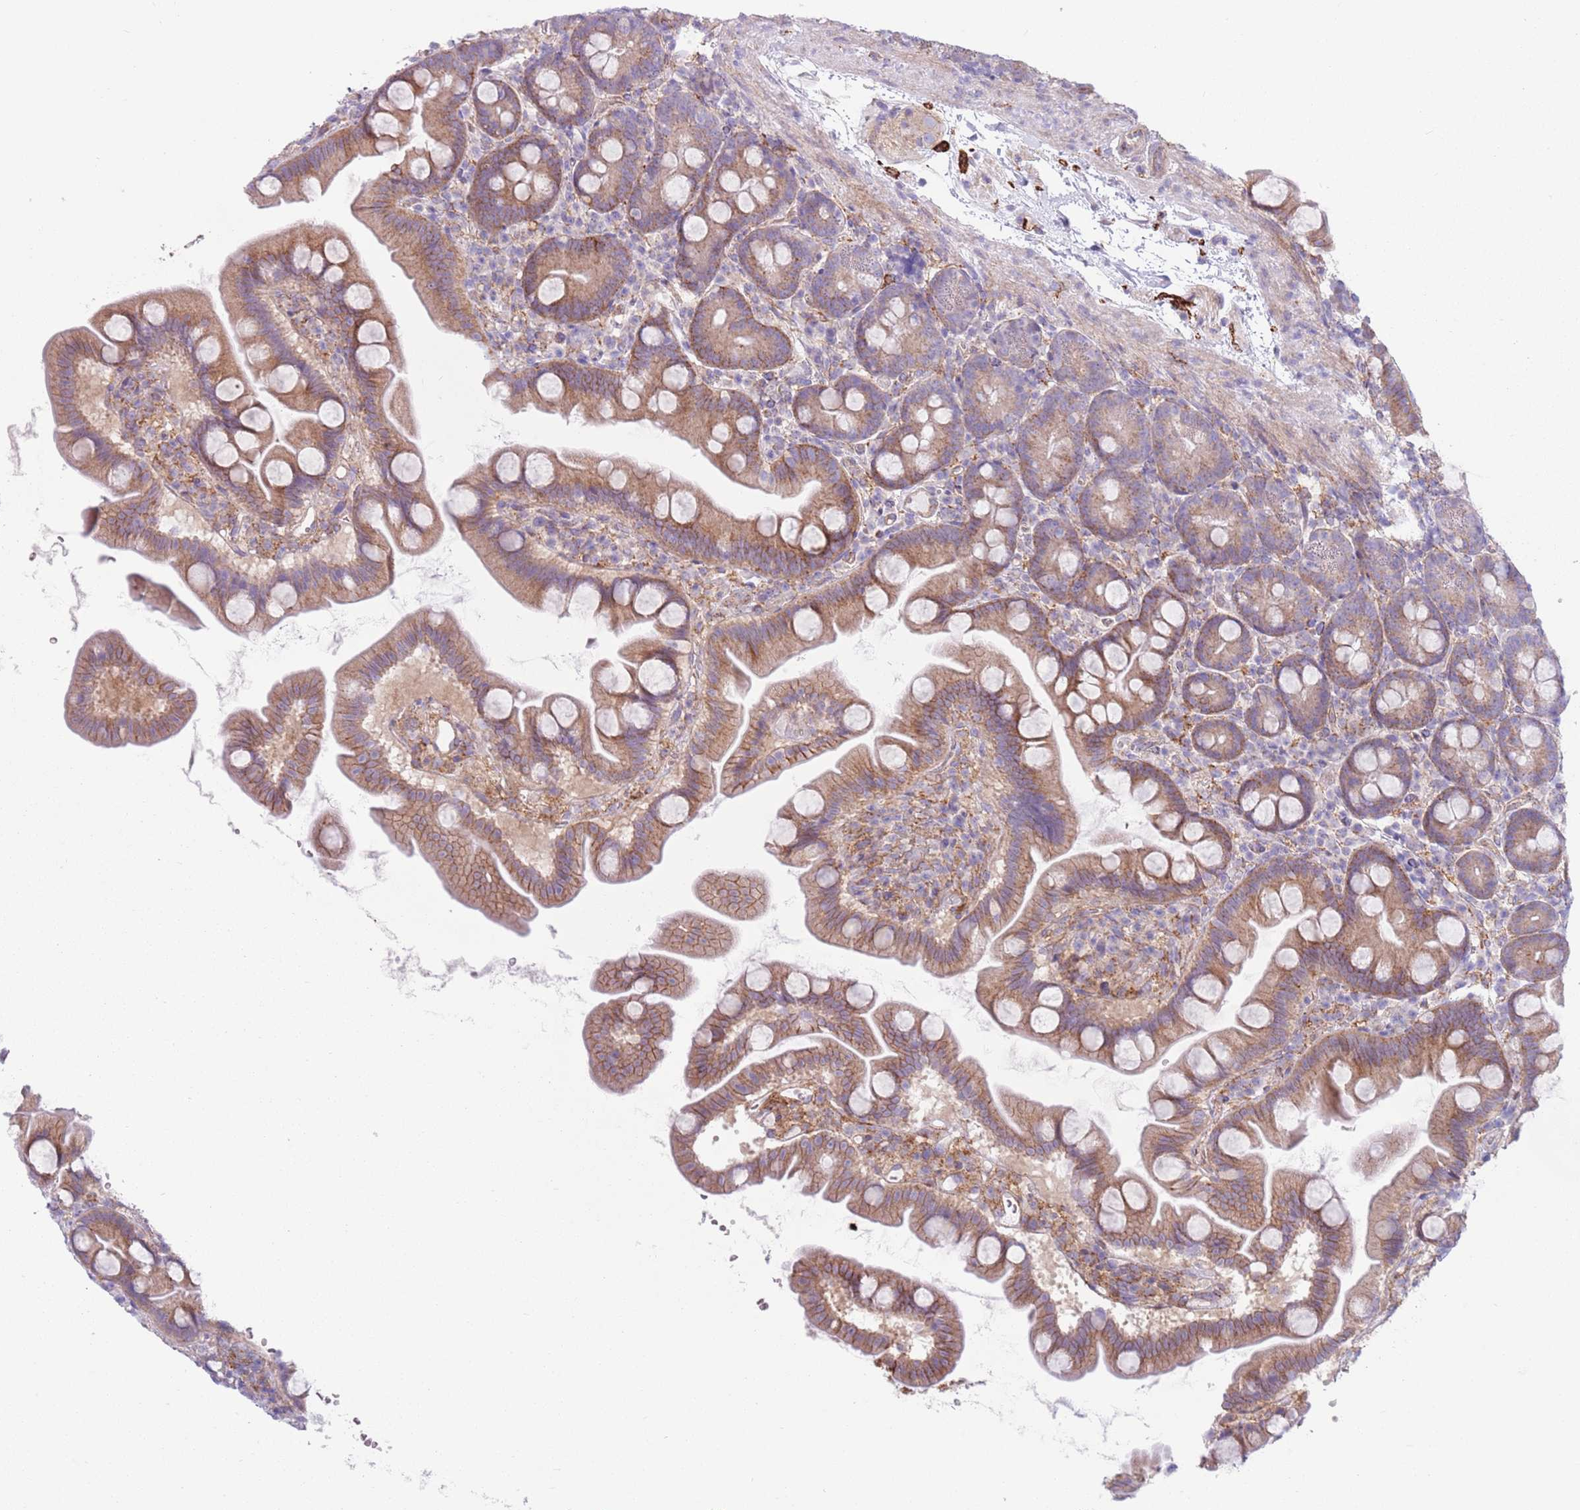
{"staining": {"intensity": "moderate", "quantity": ">75%", "location": "cytoplasmic/membranous"}, "tissue": "small intestine", "cell_type": "Glandular cells", "image_type": "normal", "snomed": [{"axis": "morphology", "description": "Normal tissue, NOS"}, {"axis": "topography", "description": "Small intestine"}], "caption": "Immunohistochemical staining of unremarkable human small intestine exhibits >75% levels of moderate cytoplasmic/membranous protein expression in approximately >75% of glandular cells.", "gene": "SNX6", "patient": {"sex": "female", "age": 68}}